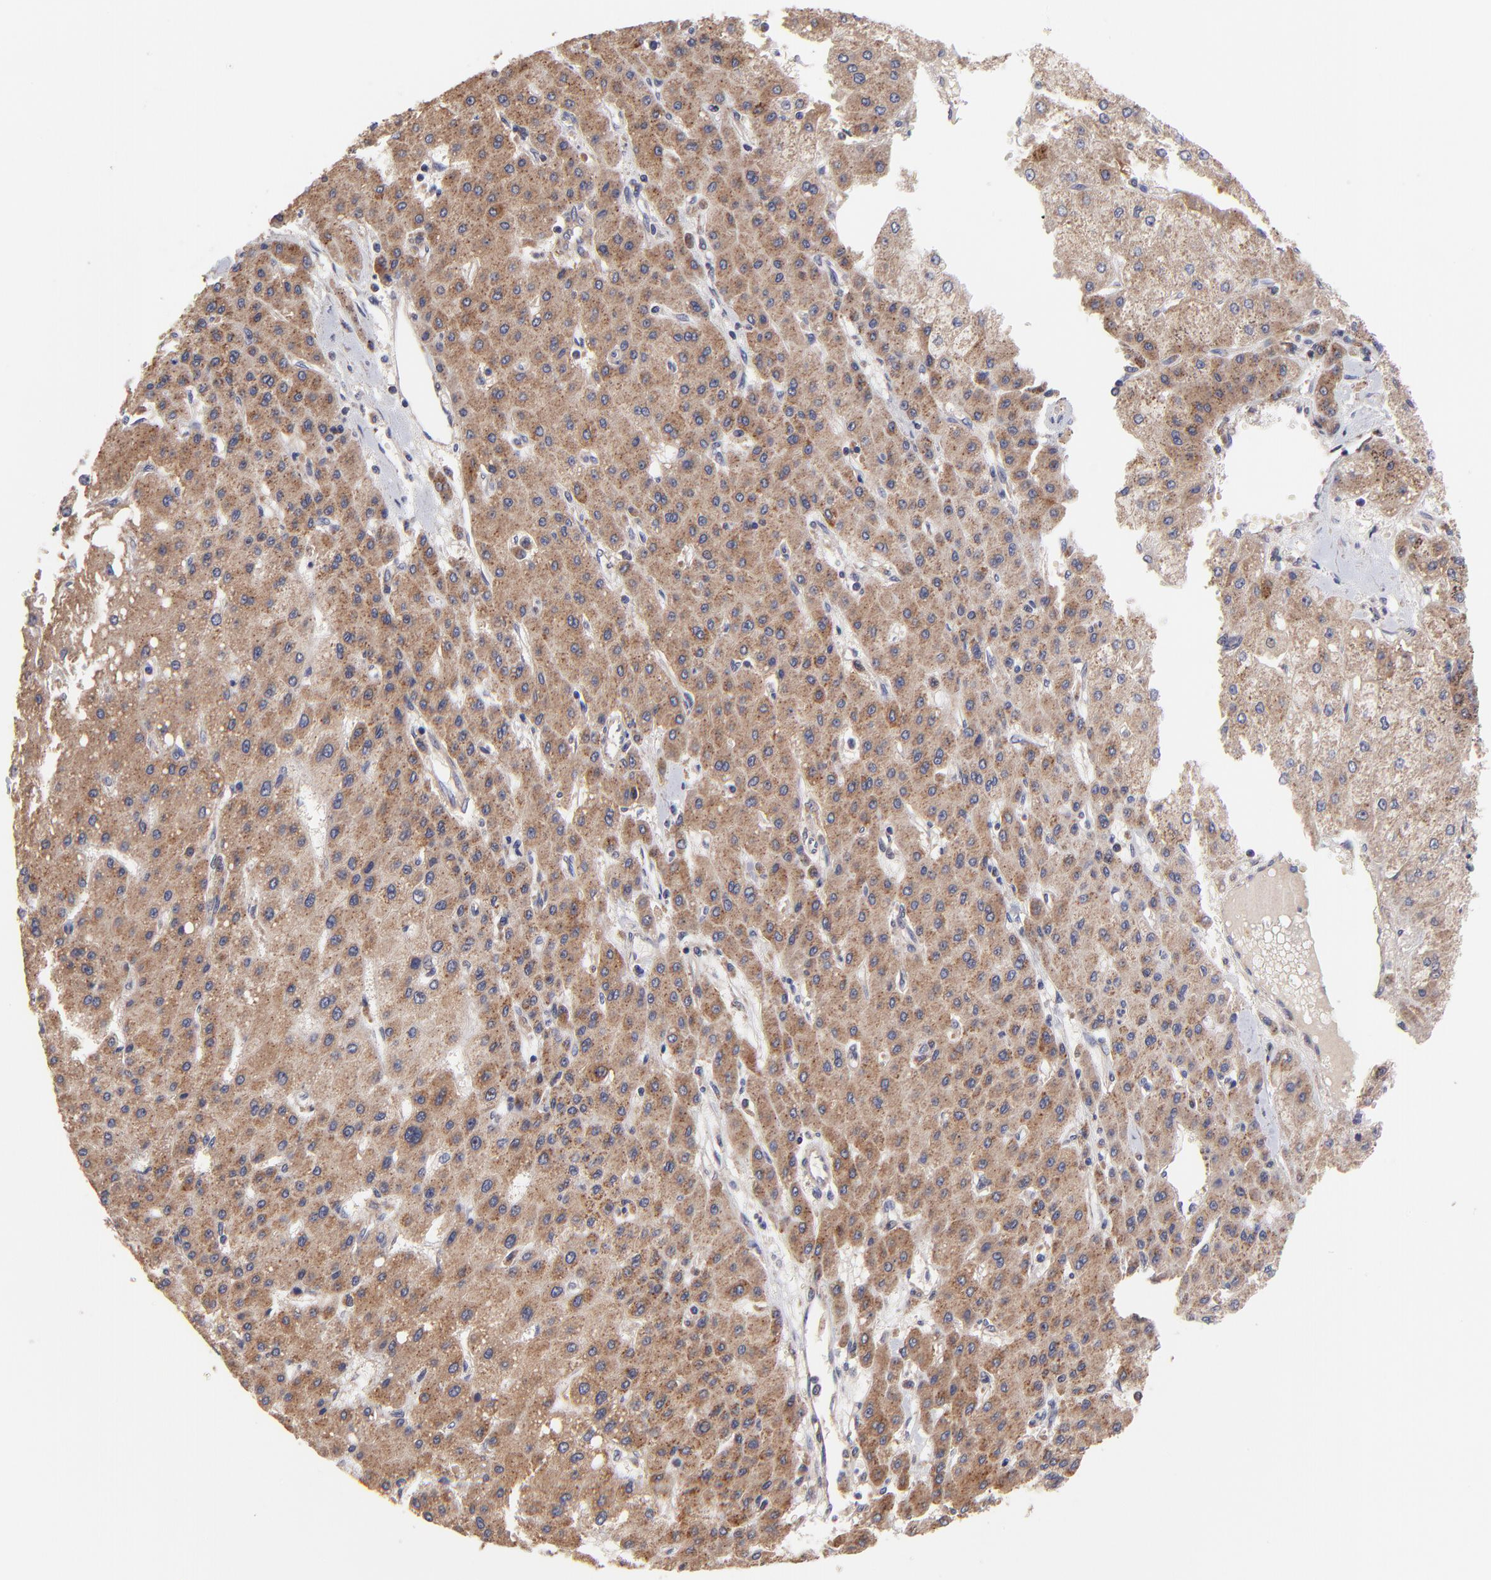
{"staining": {"intensity": "strong", "quantity": ">75%", "location": "cytoplasmic/membranous"}, "tissue": "liver cancer", "cell_type": "Tumor cells", "image_type": "cancer", "snomed": [{"axis": "morphology", "description": "Carcinoma, Hepatocellular, NOS"}, {"axis": "topography", "description": "Liver"}], "caption": "Immunohistochemistry (IHC) (DAB (3,3'-diaminobenzidine)) staining of human liver hepatocellular carcinoma displays strong cytoplasmic/membranous protein staining in about >75% of tumor cells. The staining is performed using DAB brown chromogen to label protein expression. The nuclei are counter-stained blue using hematoxylin.", "gene": "BAIAP2L2", "patient": {"sex": "female", "age": 52}}